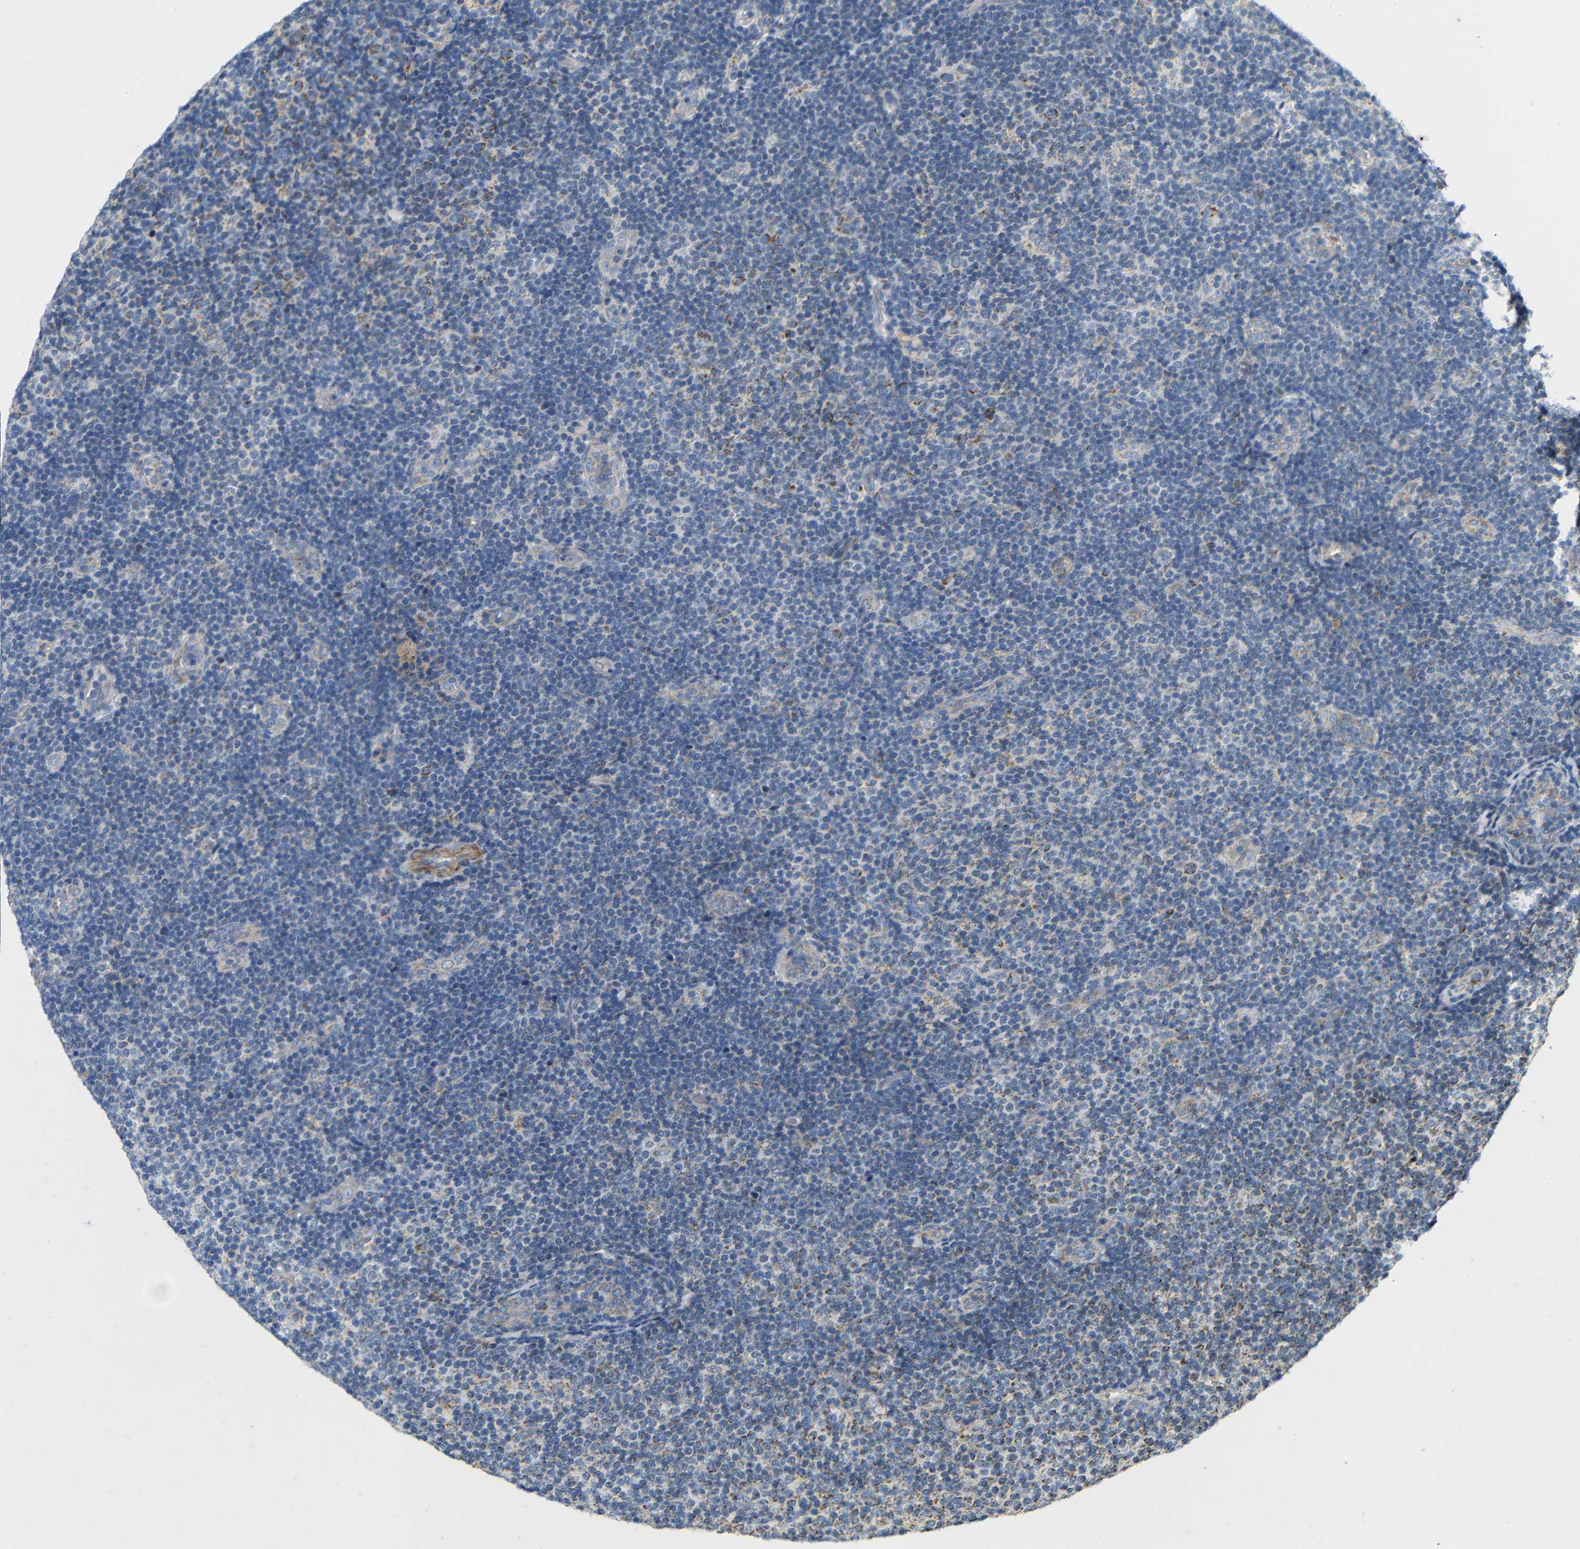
{"staining": {"intensity": "moderate", "quantity": "<25%", "location": "cytoplasmic/membranous"}, "tissue": "lymphoma", "cell_type": "Tumor cells", "image_type": "cancer", "snomed": [{"axis": "morphology", "description": "Malignant lymphoma, non-Hodgkin's type, Low grade"}, {"axis": "topography", "description": "Lymph node"}], "caption": "Malignant lymphoma, non-Hodgkin's type (low-grade) stained for a protein shows moderate cytoplasmic/membranous positivity in tumor cells. (IHC, brightfield microscopy, high magnification).", "gene": "FAM171B", "patient": {"sex": "male", "age": 83}}